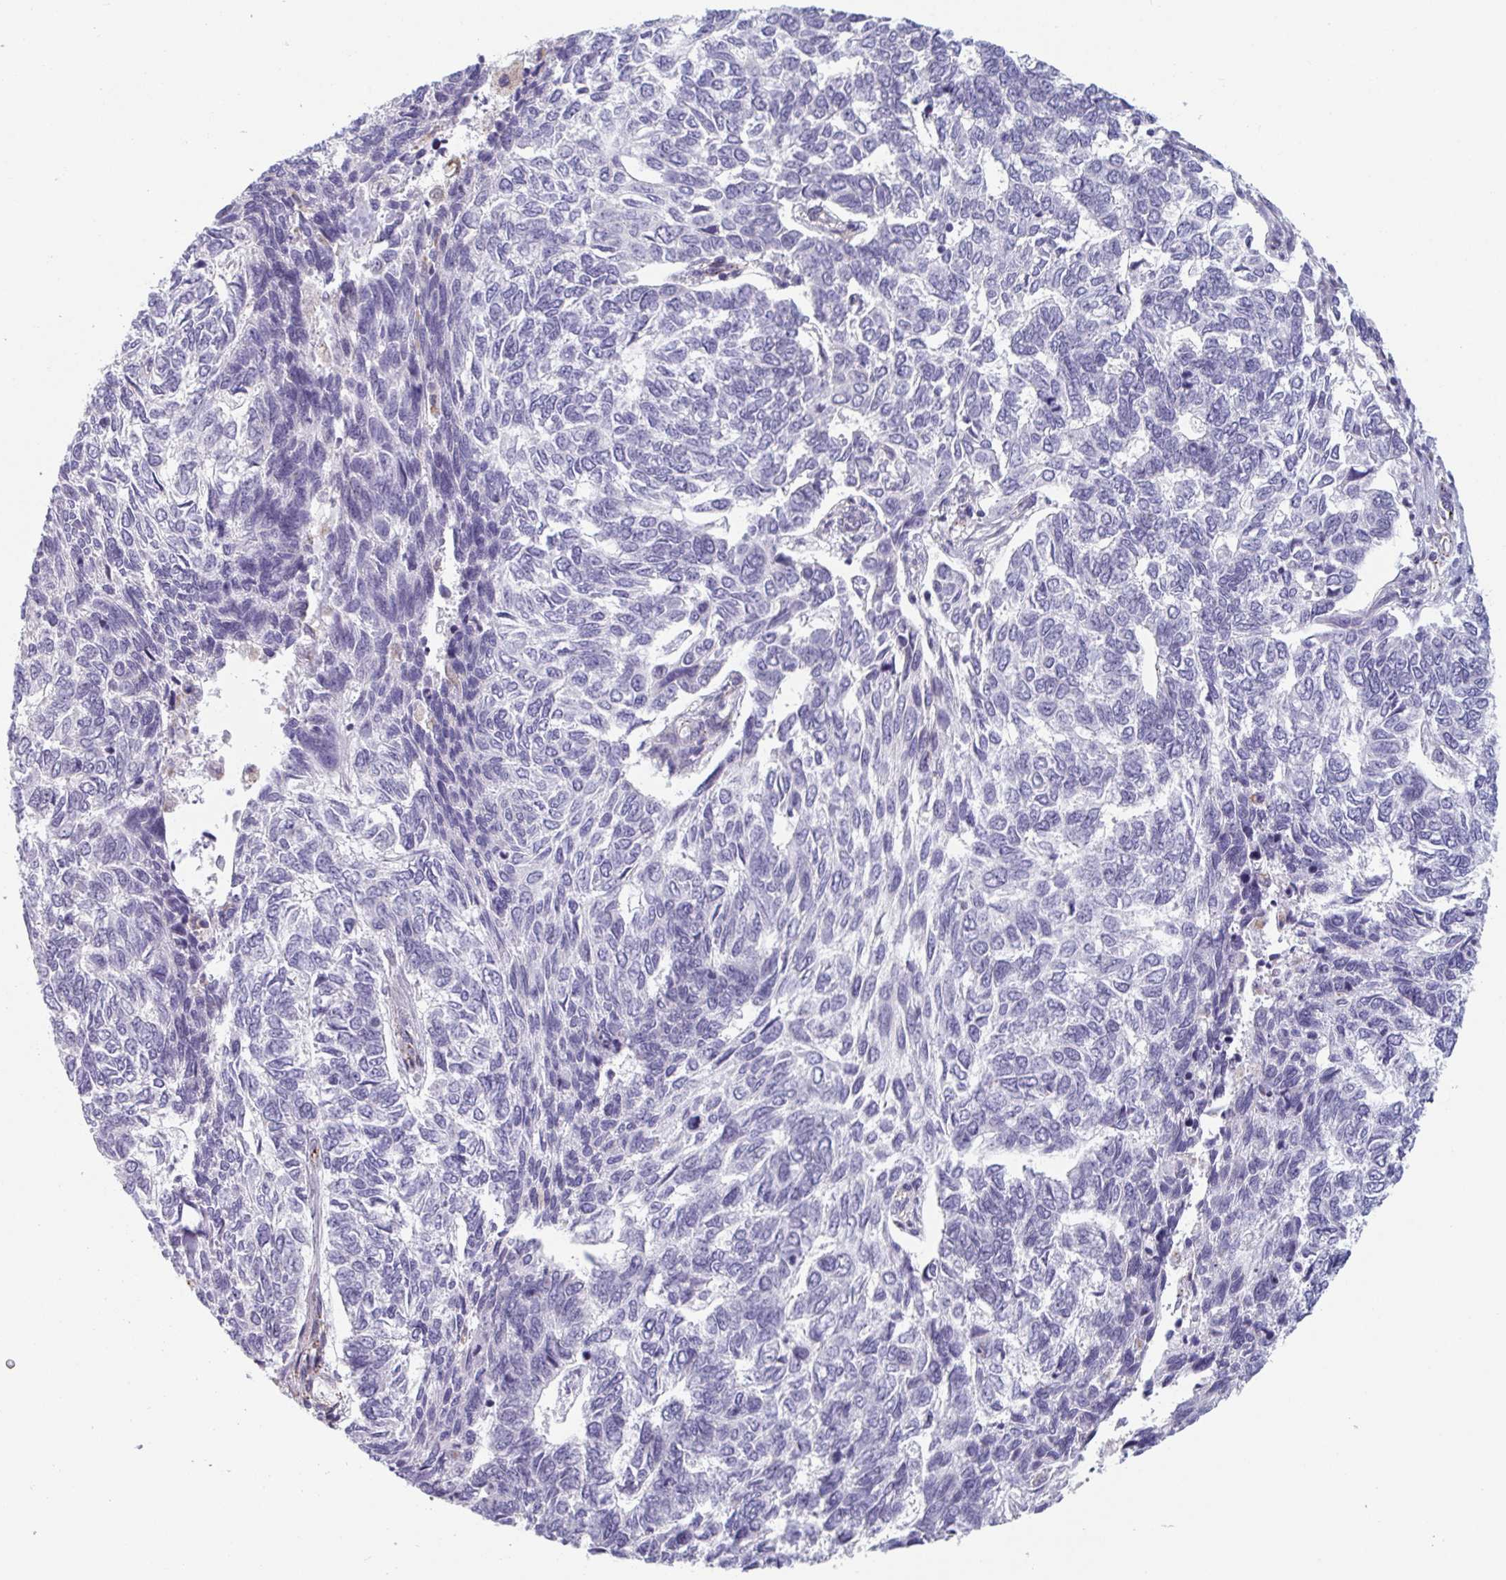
{"staining": {"intensity": "negative", "quantity": "none", "location": "none"}, "tissue": "skin cancer", "cell_type": "Tumor cells", "image_type": "cancer", "snomed": [{"axis": "morphology", "description": "Basal cell carcinoma"}, {"axis": "topography", "description": "Skin"}], "caption": "Micrograph shows no protein positivity in tumor cells of skin cancer (basal cell carcinoma) tissue. Brightfield microscopy of immunohistochemistry stained with DAB (brown) and hematoxylin (blue), captured at high magnification.", "gene": "TNFSF10", "patient": {"sex": "female", "age": 65}}